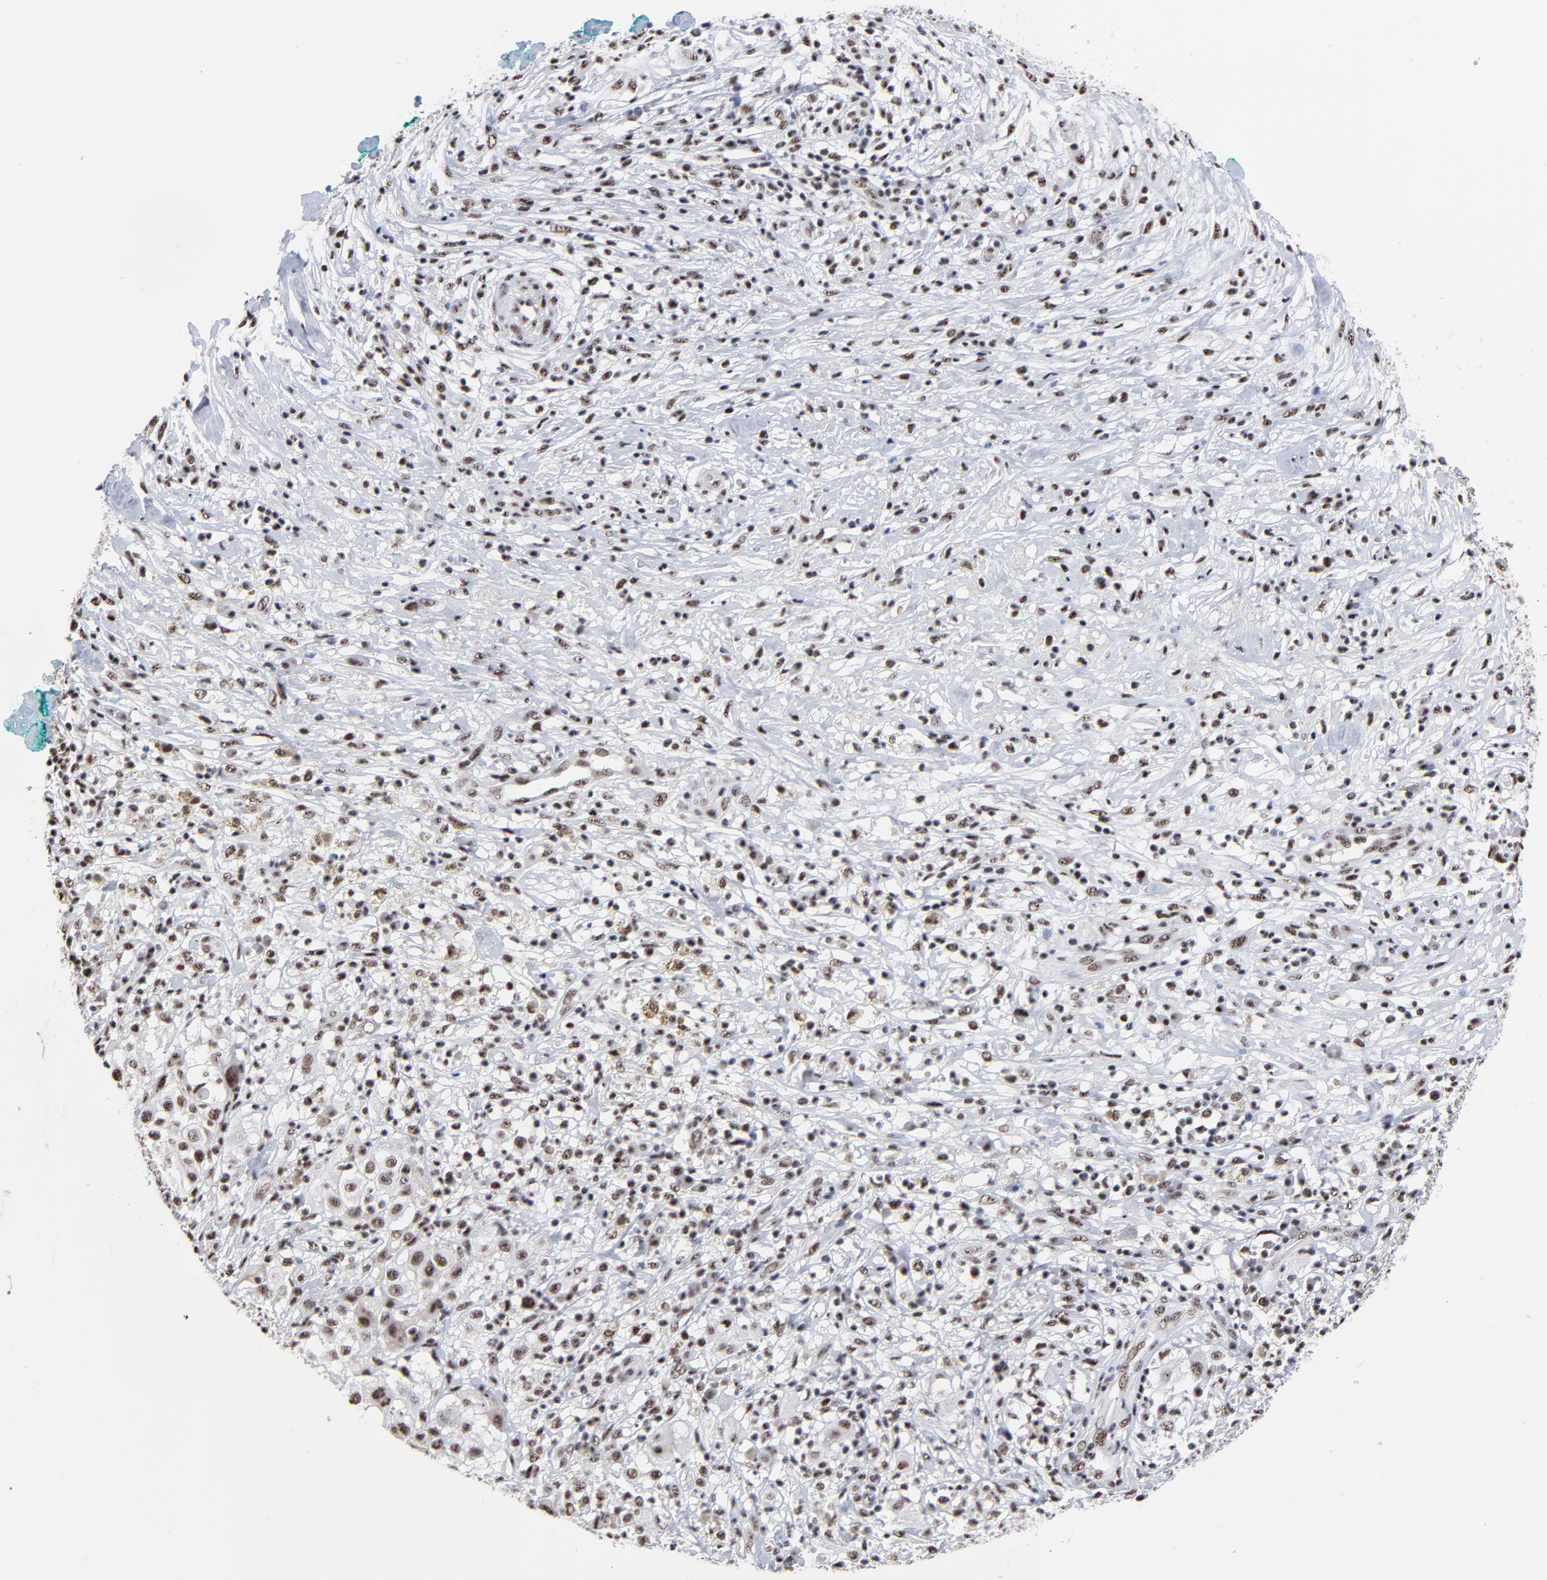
{"staining": {"intensity": "weak", "quantity": ">75%", "location": "nuclear"}, "tissue": "melanoma", "cell_type": "Tumor cells", "image_type": "cancer", "snomed": [{"axis": "morphology", "description": "Necrosis, NOS"}, {"axis": "morphology", "description": "Malignant melanoma, NOS"}, {"axis": "topography", "description": "Skin"}], "caption": "Melanoma stained with DAB (3,3'-diaminobenzidine) immunohistochemistry (IHC) exhibits low levels of weak nuclear staining in approximately >75% of tumor cells.", "gene": "MBD4", "patient": {"sex": "female", "age": 87}}